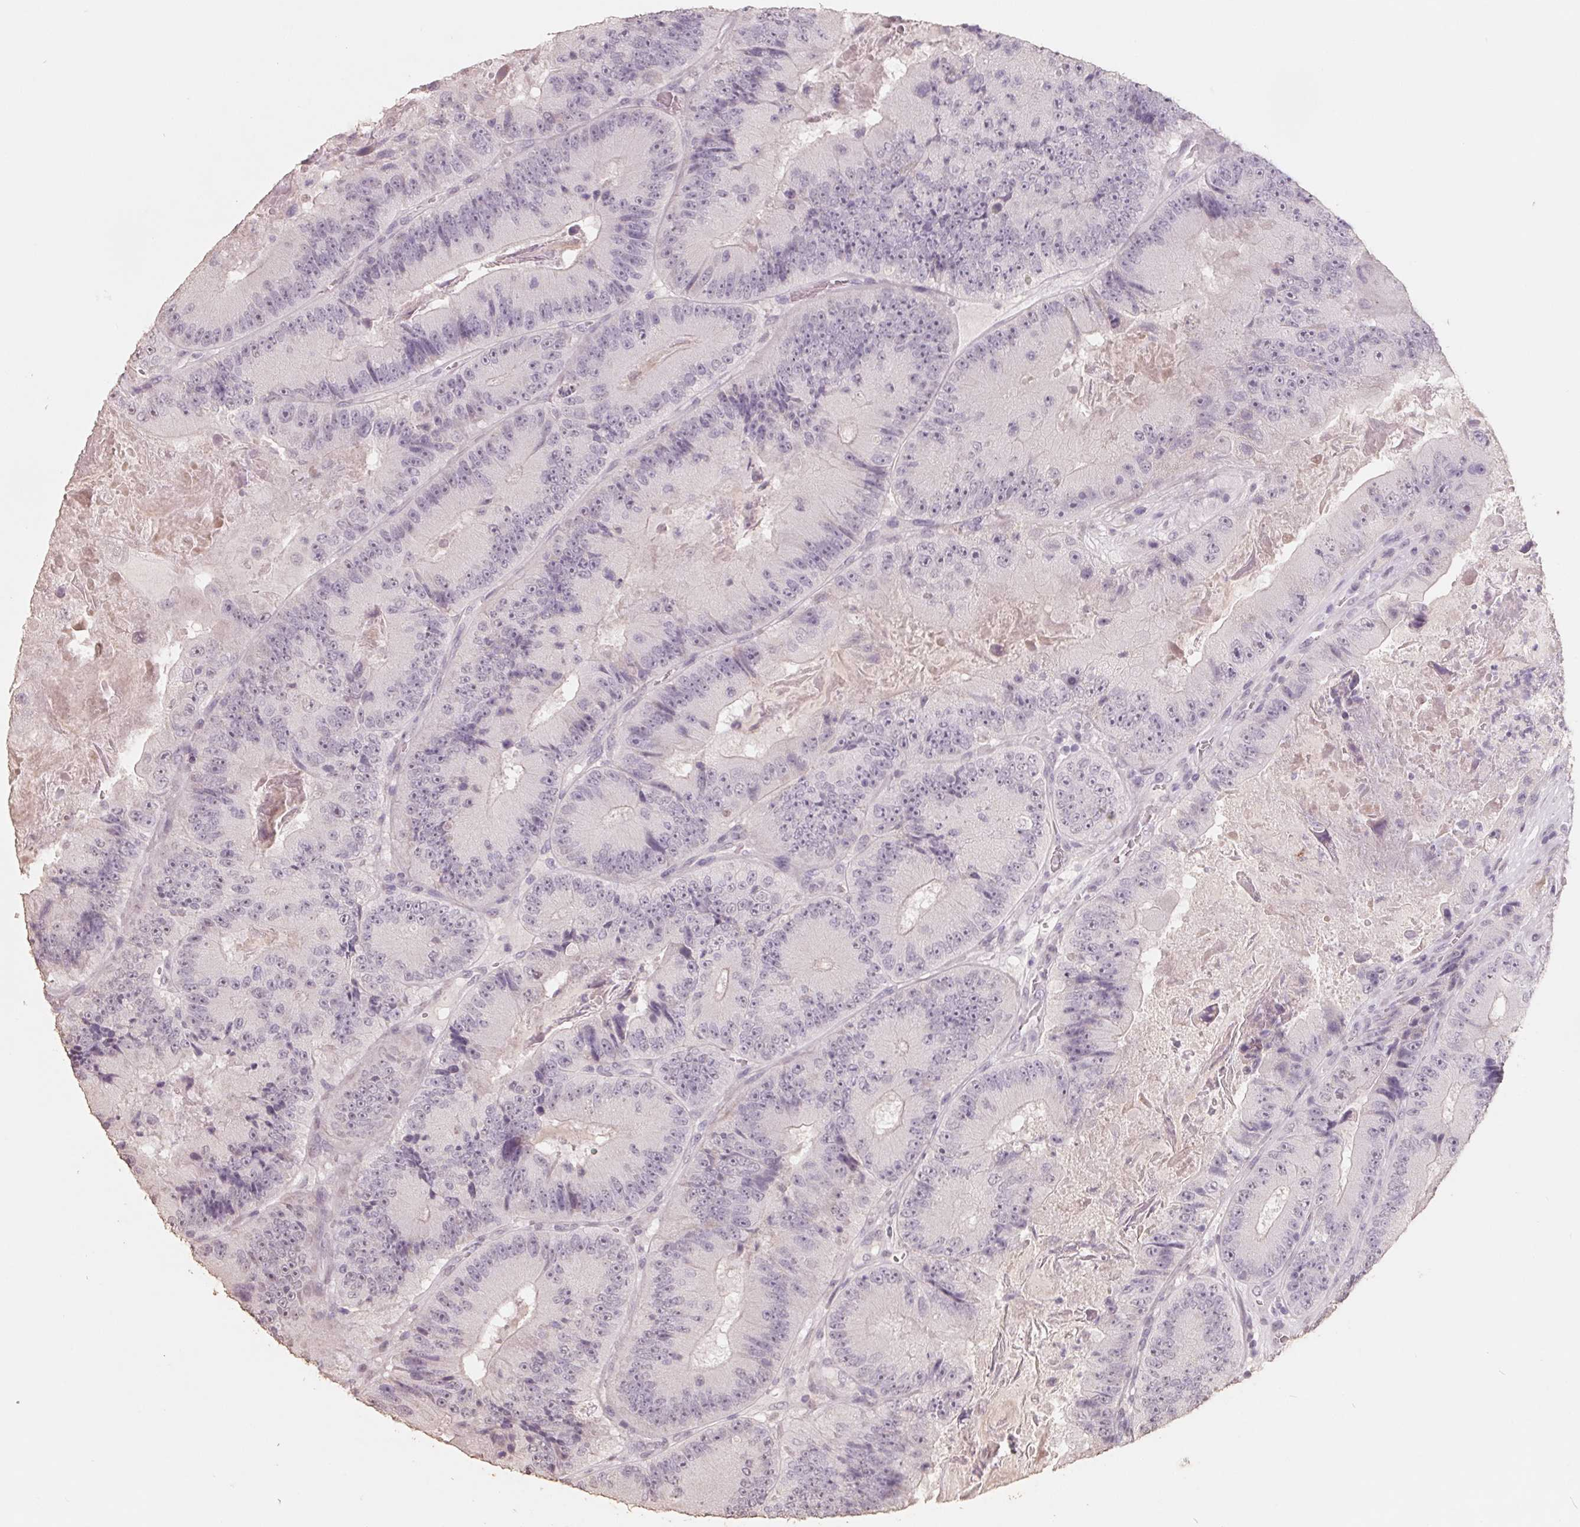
{"staining": {"intensity": "negative", "quantity": "none", "location": "none"}, "tissue": "colorectal cancer", "cell_type": "Tumor cells", "image_type": "cancer", "snomed": [{"axis": "morphology", "description": "Adenocarcinoma, NOS"}, {"axis": "topography", "description": "Colon"}], "caption": "The histopathology image displays no staining of tumor cells in colorectal cancer. (Stains: DAB (3,3'-diaminobenzidine) IHC with hematoxylin counter stain, Microscopy: brightfield microscopy at high magnification).", "gene": "FTCD", "patient": {"sex": "female", "age": 86}}